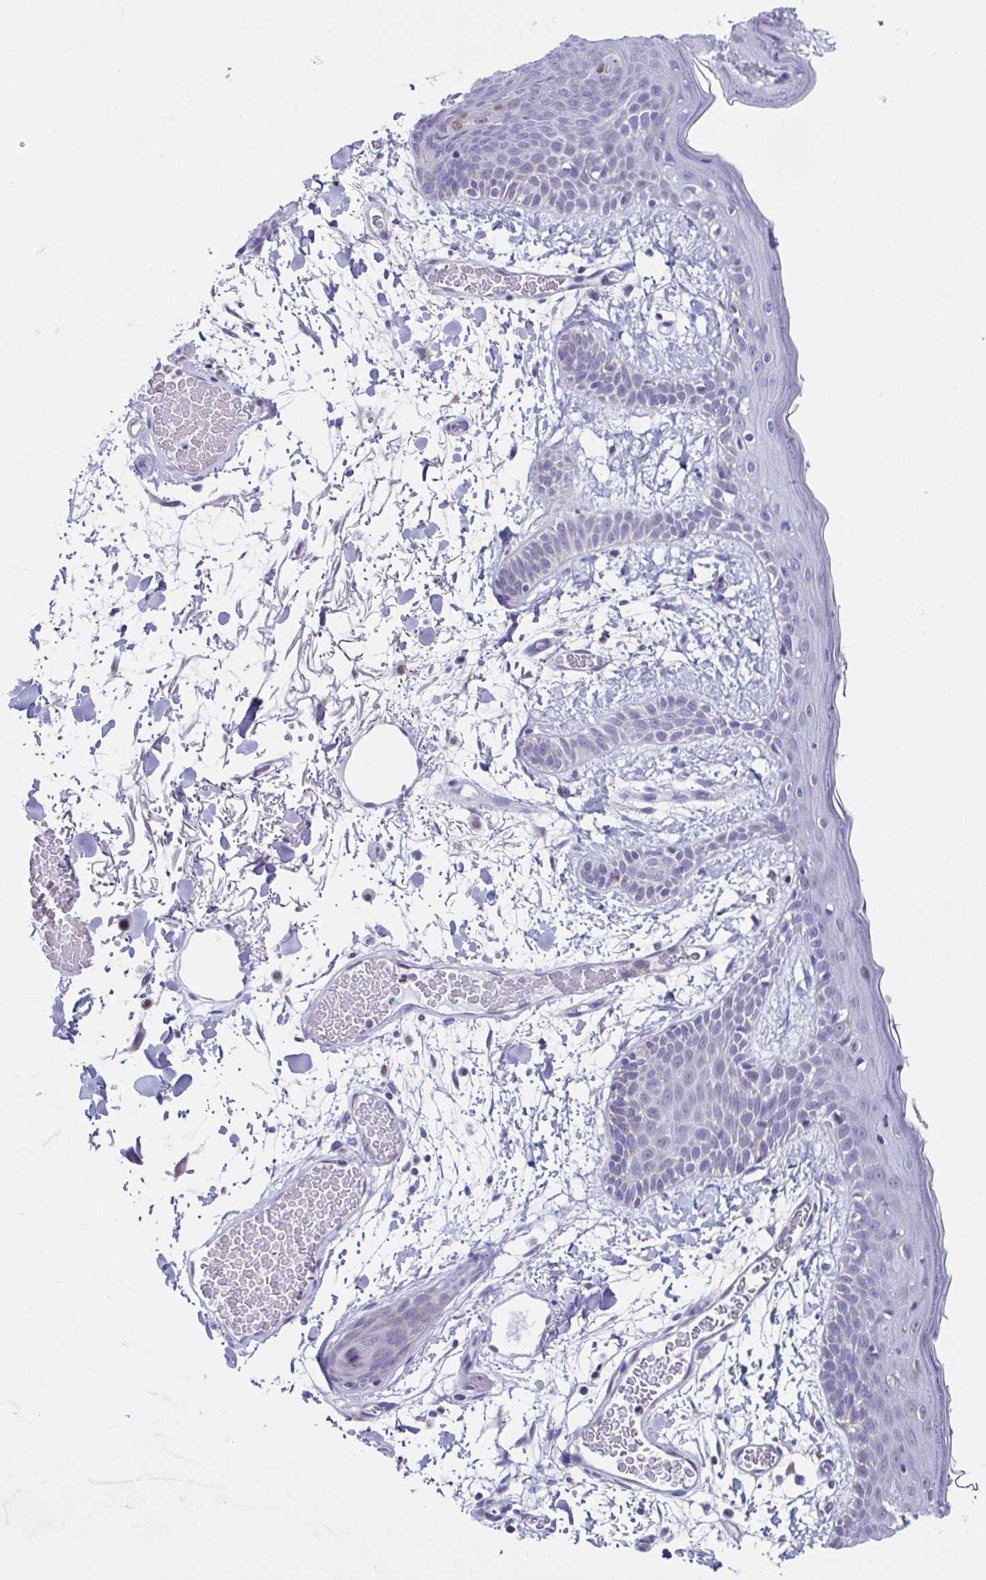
{"staining": {"intensity": "negative", "quantity": "none", "location": "none"}, "tissue": "skin", "cell_type": "Fibroblasts", "image_type": "normal", "snomed": [{"axis": "morphology", "description": "Normal tissue, NOS"}, {"axis": "topography", "description": "Skin"}], "caption": "High power microscopy micrograph of an immunohistochemistry photomicrograph of unremarkable skin, revealing no significant positivity in fibroblasts.", "gene": "PBOV1", "patient": {"sex": "male", "age": 79}}